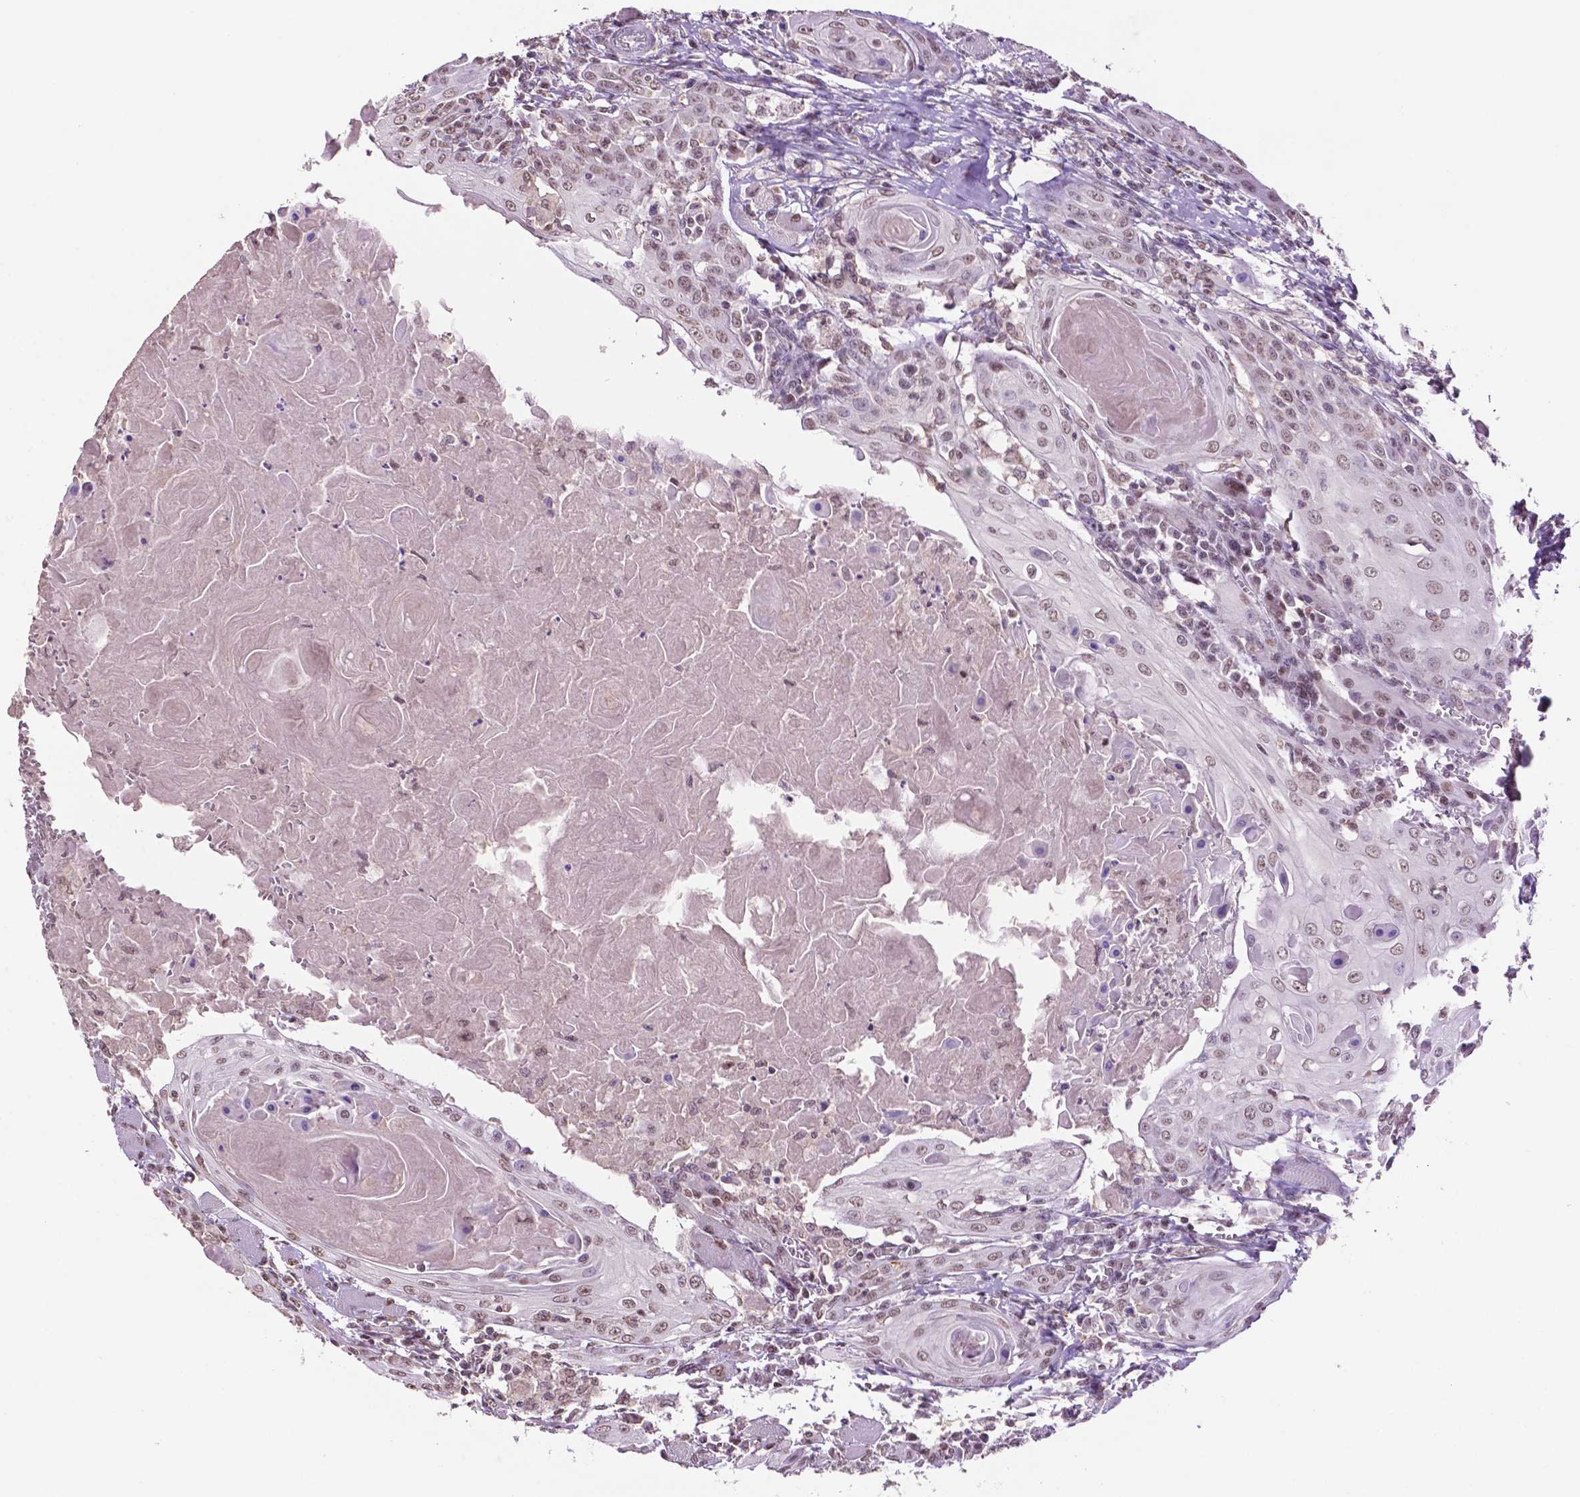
{"staining": {"intensity": "weak", "quantity": ">75%", "location": "nuclear"}, "tissue": "head and neck cancer", "cell_type": "Tumor cells", "image_type": "cancer", "snomed": [{"axis": "morphology", "description": "Squamous cell carcinoma, NOS"}, {"axis": "topography", "description": "Head-Neck"}], "caption": "This photomicrograph reveals immunohistochemistry (IHC) staining of squamous cell carcinoma (head and neck), with low weak nuclear staining in about >75% of tumor cells.", "gene": "PTPN6", "patient": {"sex": "female", "age": 80}}